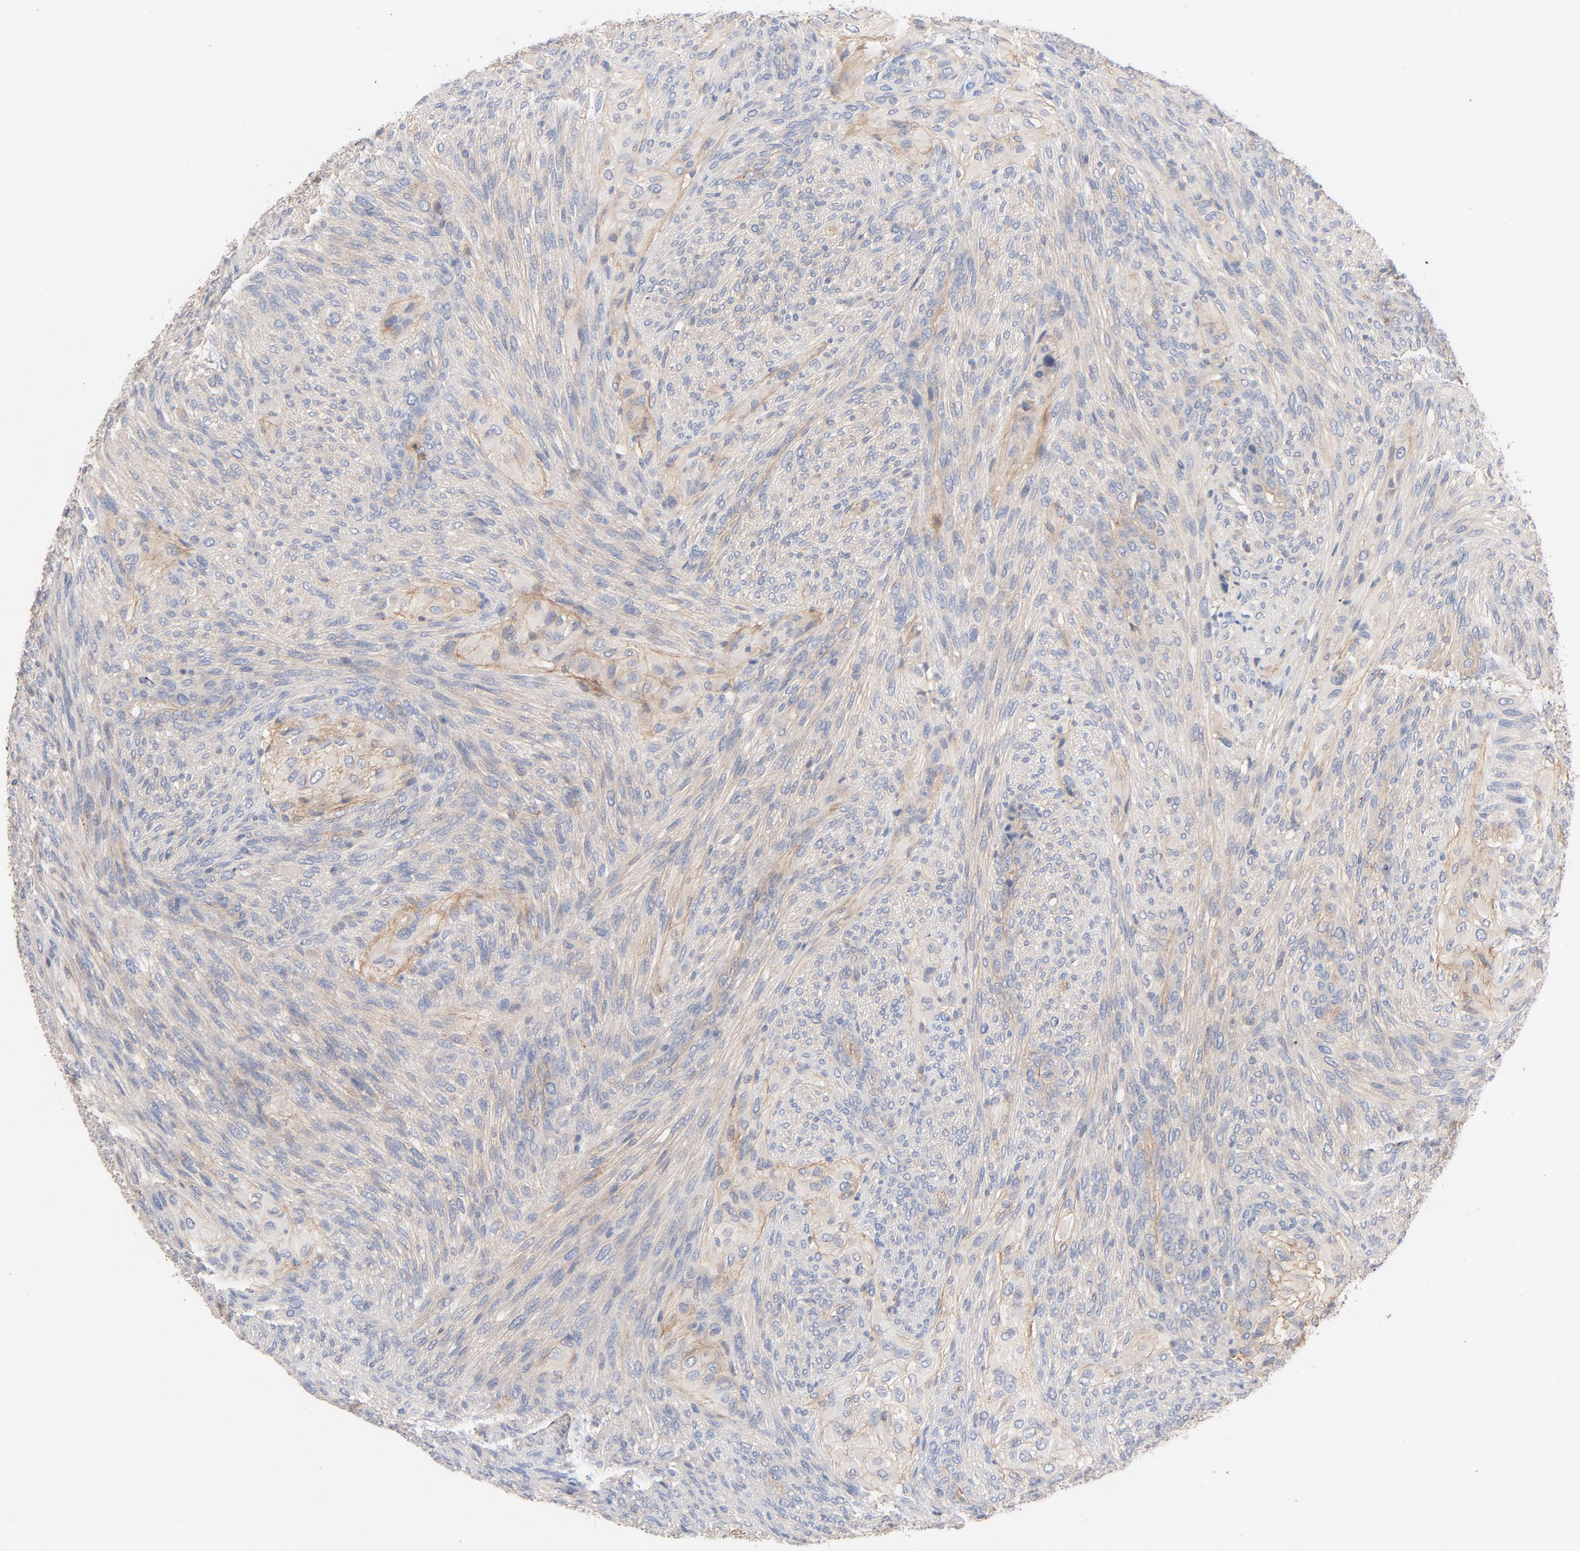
{"staining": {"intensity": "weak", "quantity": ">75%", "location": "cytoplasmic/membranous"}, "tissue": "glioma", "cell_type": "Tumor cells", "image_type": "cancer", "snomed": [{"axis": "morphology", "description": "Glioma, malignant, High grade"}, {"axis": "topography", "description": "Cerebral cortex"}], "caption": "IHC (DAB) staining of malignant high-grade glioma shows weak cytoplasmic/membranous protein positivity in approximately >75% of tumor cells. The staining is performed using DAB brown chromogen to label protein expression. The nuclei are counter-stained blue using hematoxylin.", "gene": "STRN3", "patient": {"sex": "female", "age": 55}}